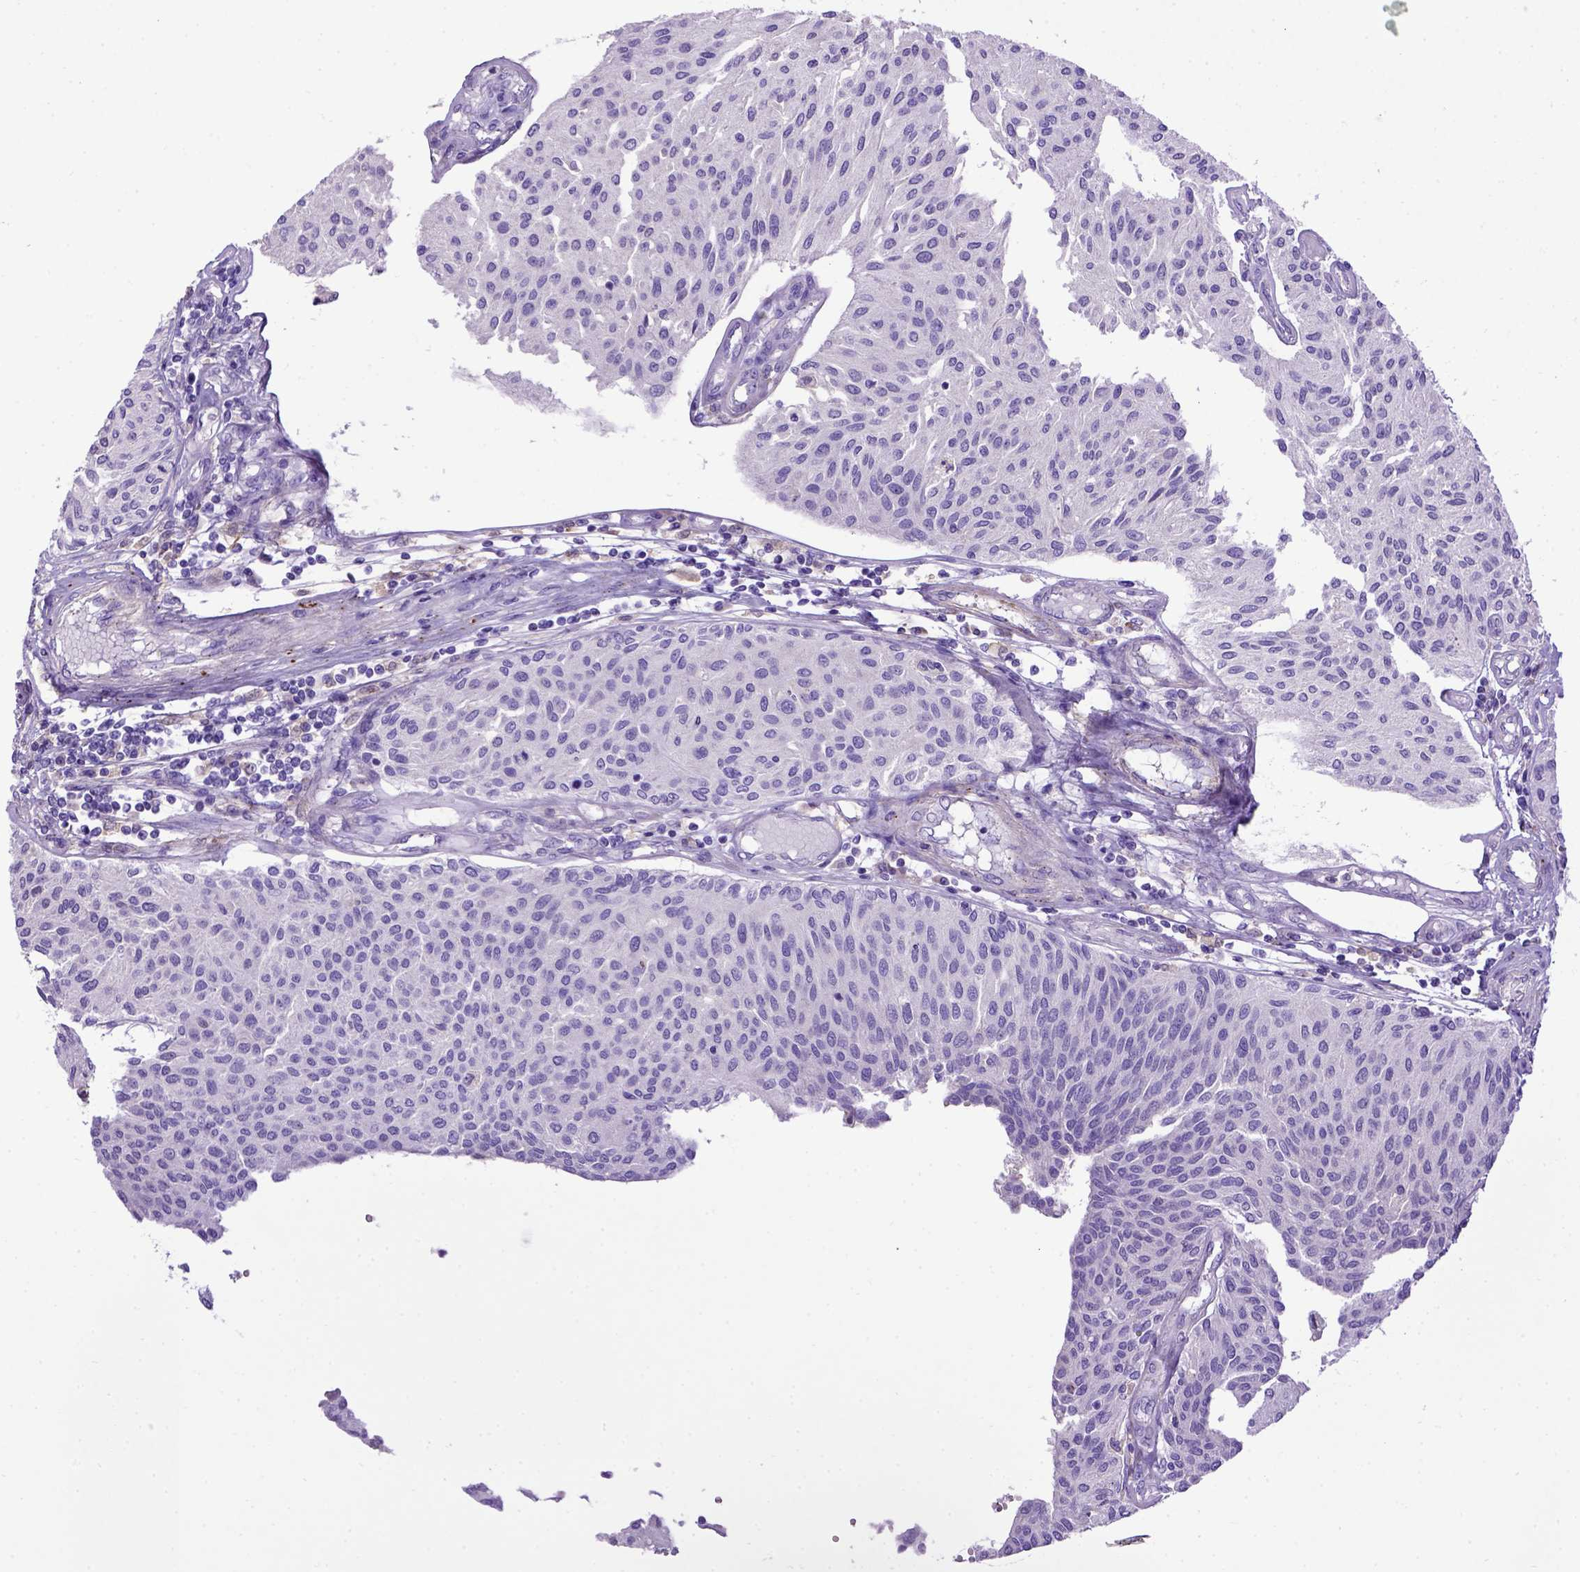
{"staining": {"intensity": "negative", "quantity": "none", "location": "none"}, "tissue": "urothelial cancer", "cell_type": "Tumor cells", "image_type": "cancer", "snomed": [{"axis": "morphology", "description": "Urothelial carcinoma, NOS"}, {"axis": "topography", "description": "Urinary bladder"}], "caption": "Immunohistochemistry (IHC) photomicrograph of human transitional cell carcinoma stained for a protein (brown), which reveals no expression in tumor cells.", "gene": "ADAM12", "patient": {"sex": "male", "age": 55}}